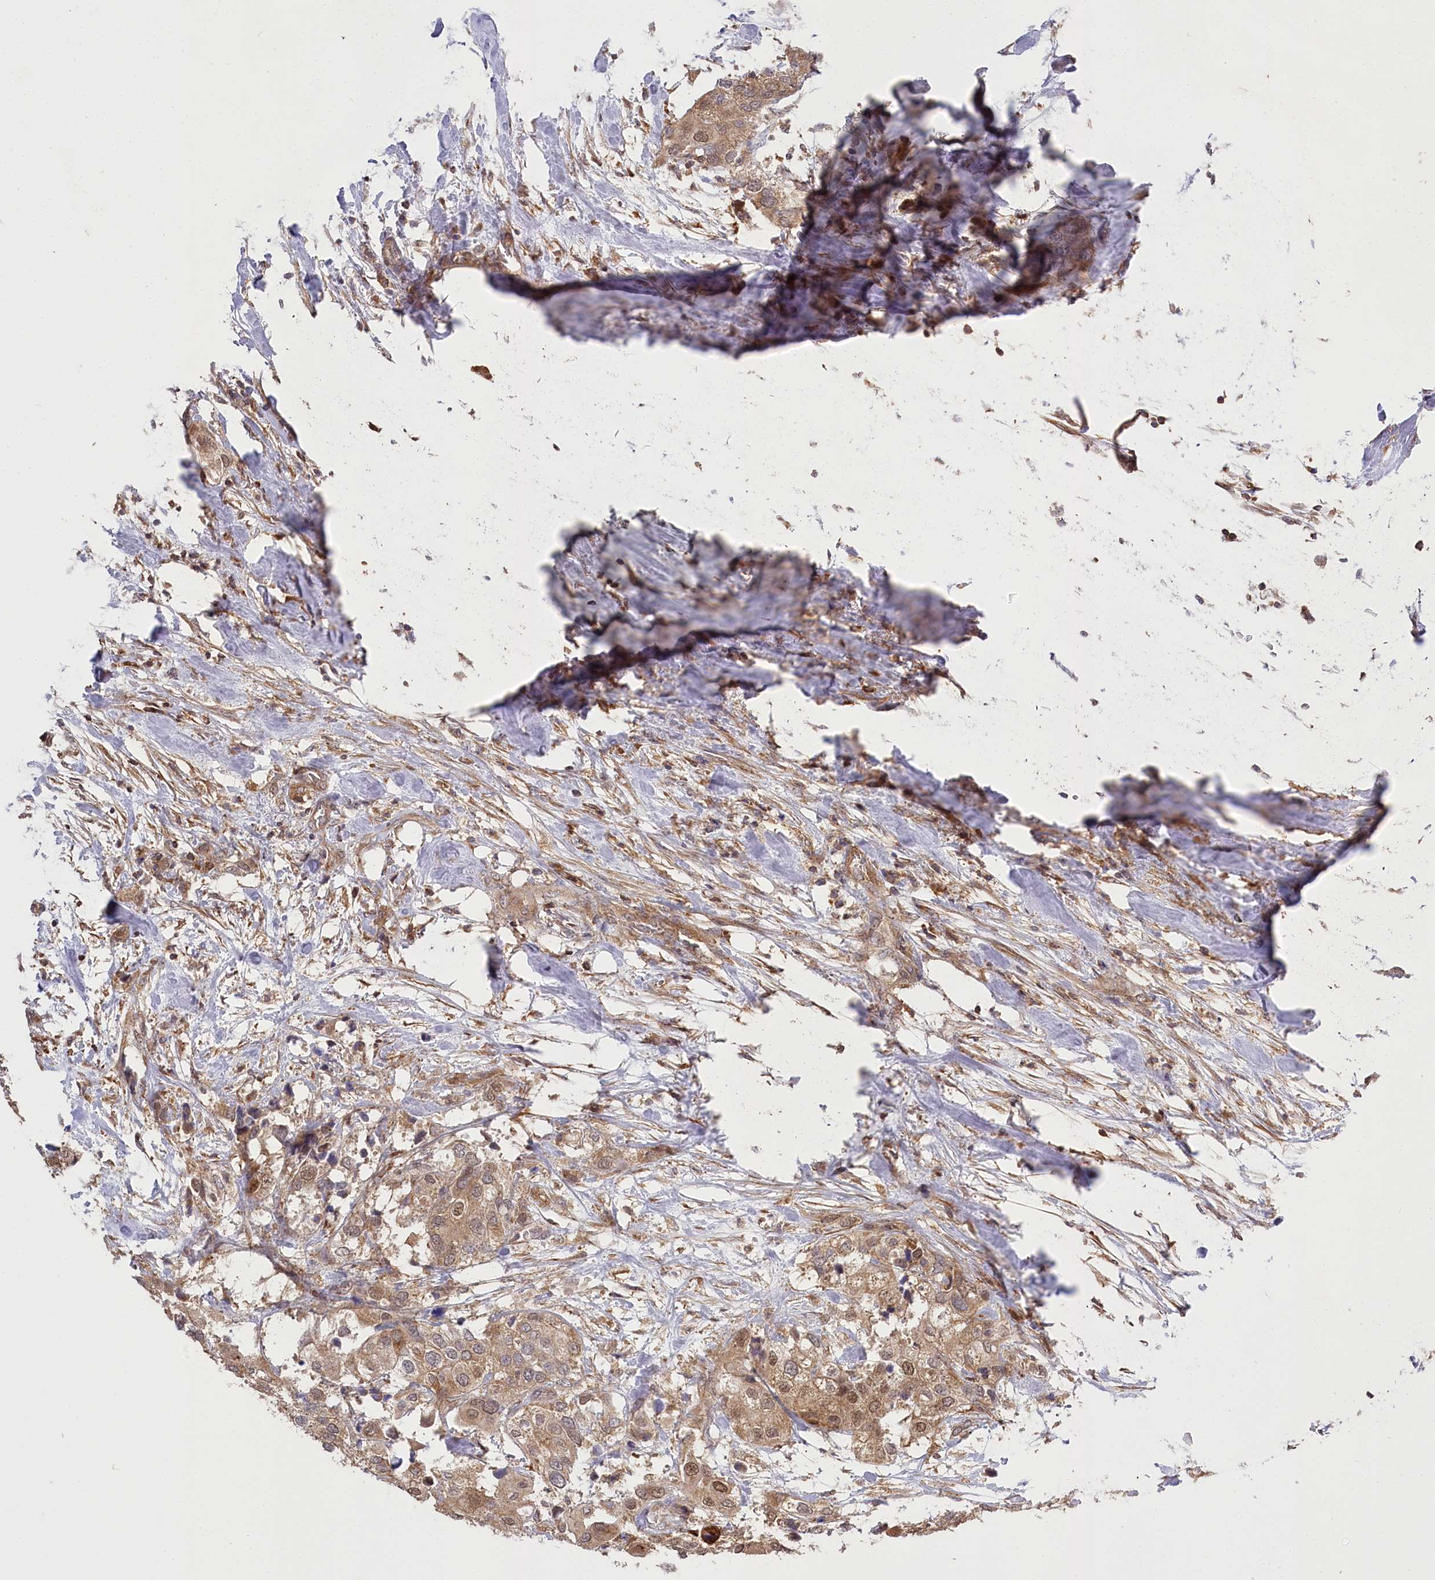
{"staining": {"intensity": "moderate", "quantity": ">75%", "location": "cytoplasmic/membranous,nuclear"}, "tissue": "urothelial cancer", "cell_type": "Tumor cells", "image_type": "cancer", "snomed": [{"axis": "morphology", "description": "Urothelial carcinoma, High grade"}, {"axis": "topography", "description": "Urinary bladder"}], "caption": "Urothelial carcinoma (high-grade) was stained to show a protein in brown. There is medium levels of moderate cytoplasmic/membranous and nuclear positivity in approximately >75% of tumor cells. The protein of interest is stained brown, and the nuclei are stained in blue (DAB (3,3'-diaminobenzidine) IHC with brightfield microscopy, high magnification).", "gene": "CCDC91", "patient": {"sex": "male", "age": 64}}